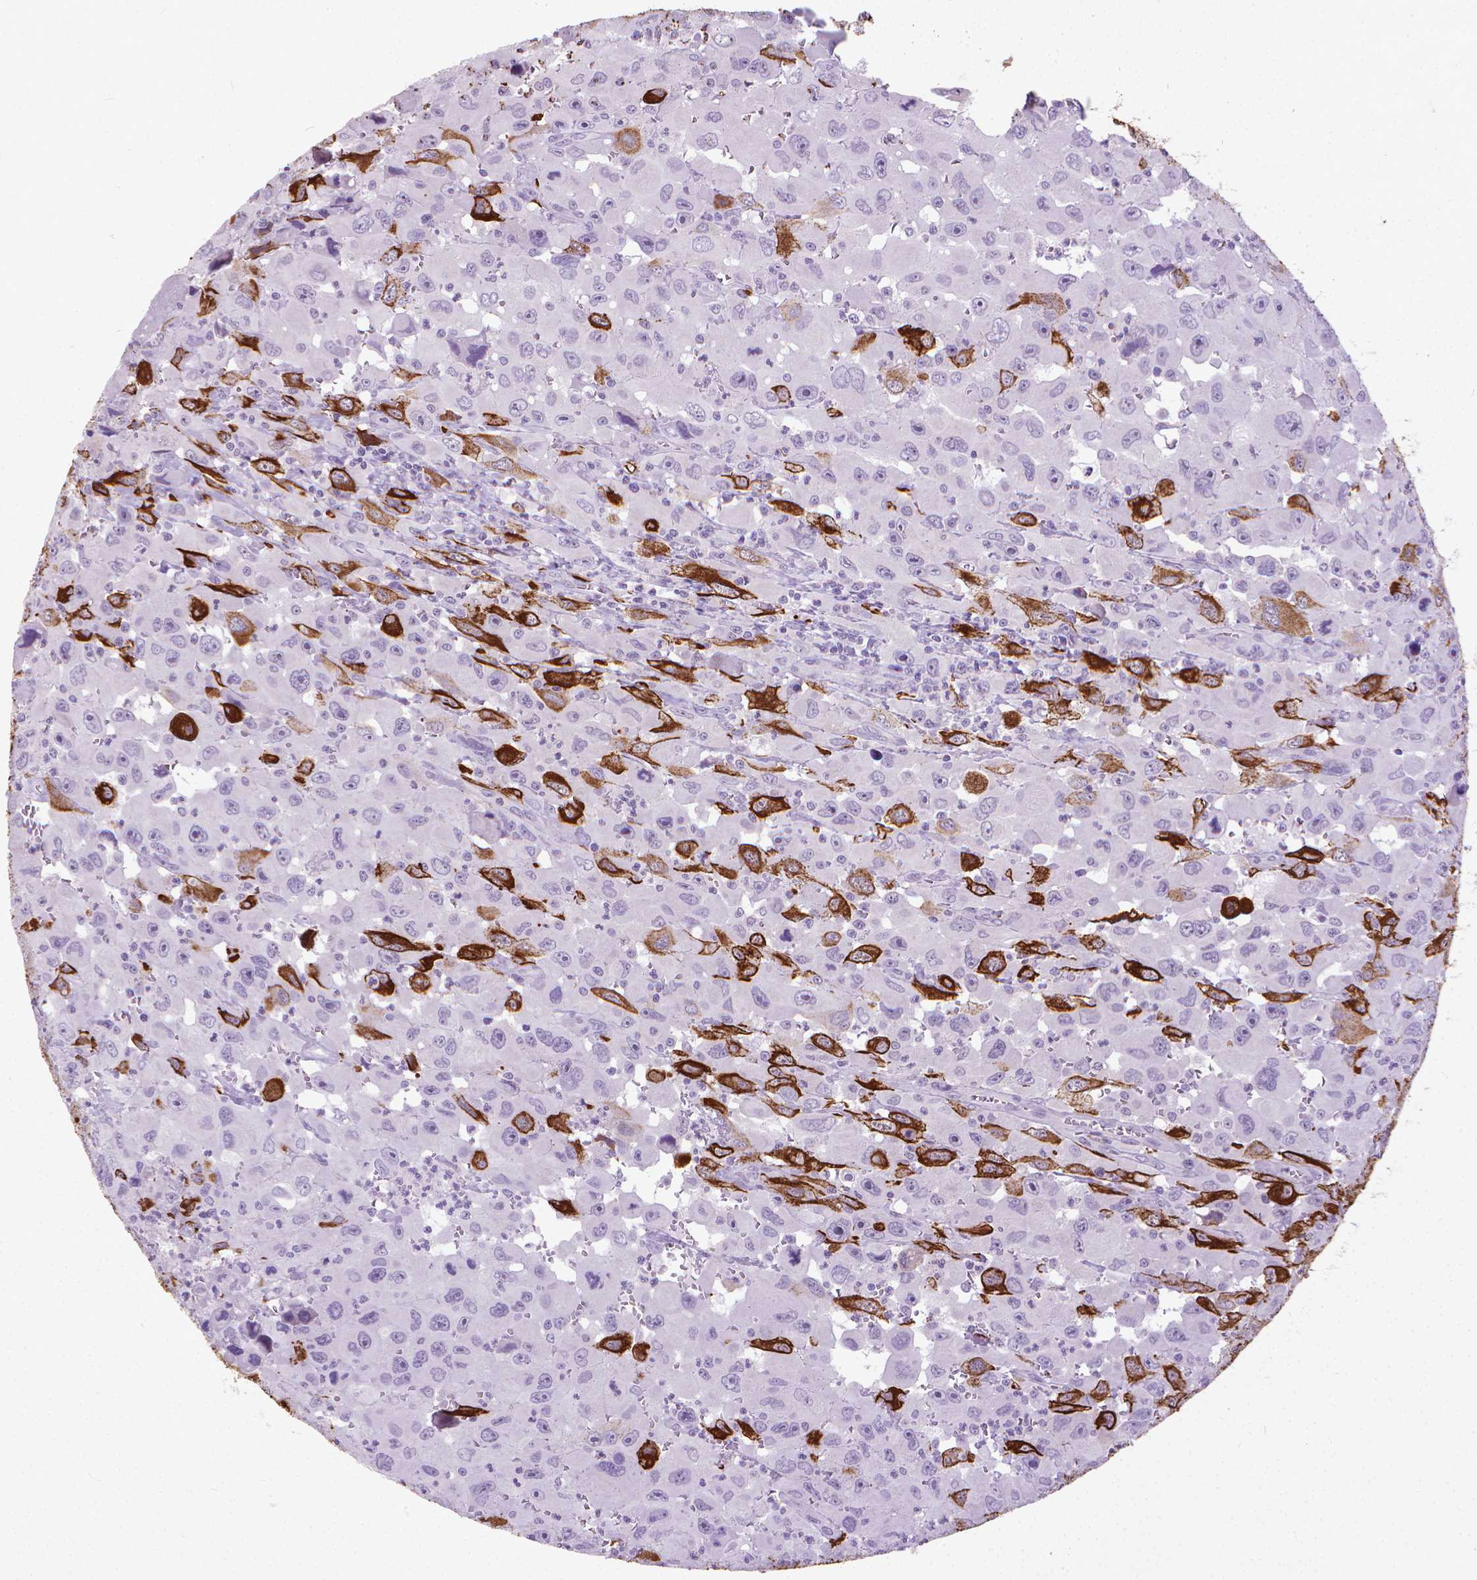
{"staining": {"intensity": "strong", "quantity": "<25%", "location": "cytoplasmic/membranous"}, "tissue": "head and neck cancer", "cell_type": "Tumor cells", "image_type": "cancer", "snomed": [{"axis": "morphology", "description": "Squamous cell carcinoma, NOS"}, {"axis": "morphology", "description": "Squamous cell carcinoma, metastatic, NOS"}, {"axis": "topography", "description": "Oral tissue"}, {"axis": "topography", "description": "Head-Neck"}], "caption": "Head and neck cancer stained with DAB immunohistochemistry (IHC) demonstrates medium levels of strong cytoplasmic/membranous positivity in about <25% of tumor cells.", "gene": "KRT5", "patient": {"sex": "female", "age": 85}}